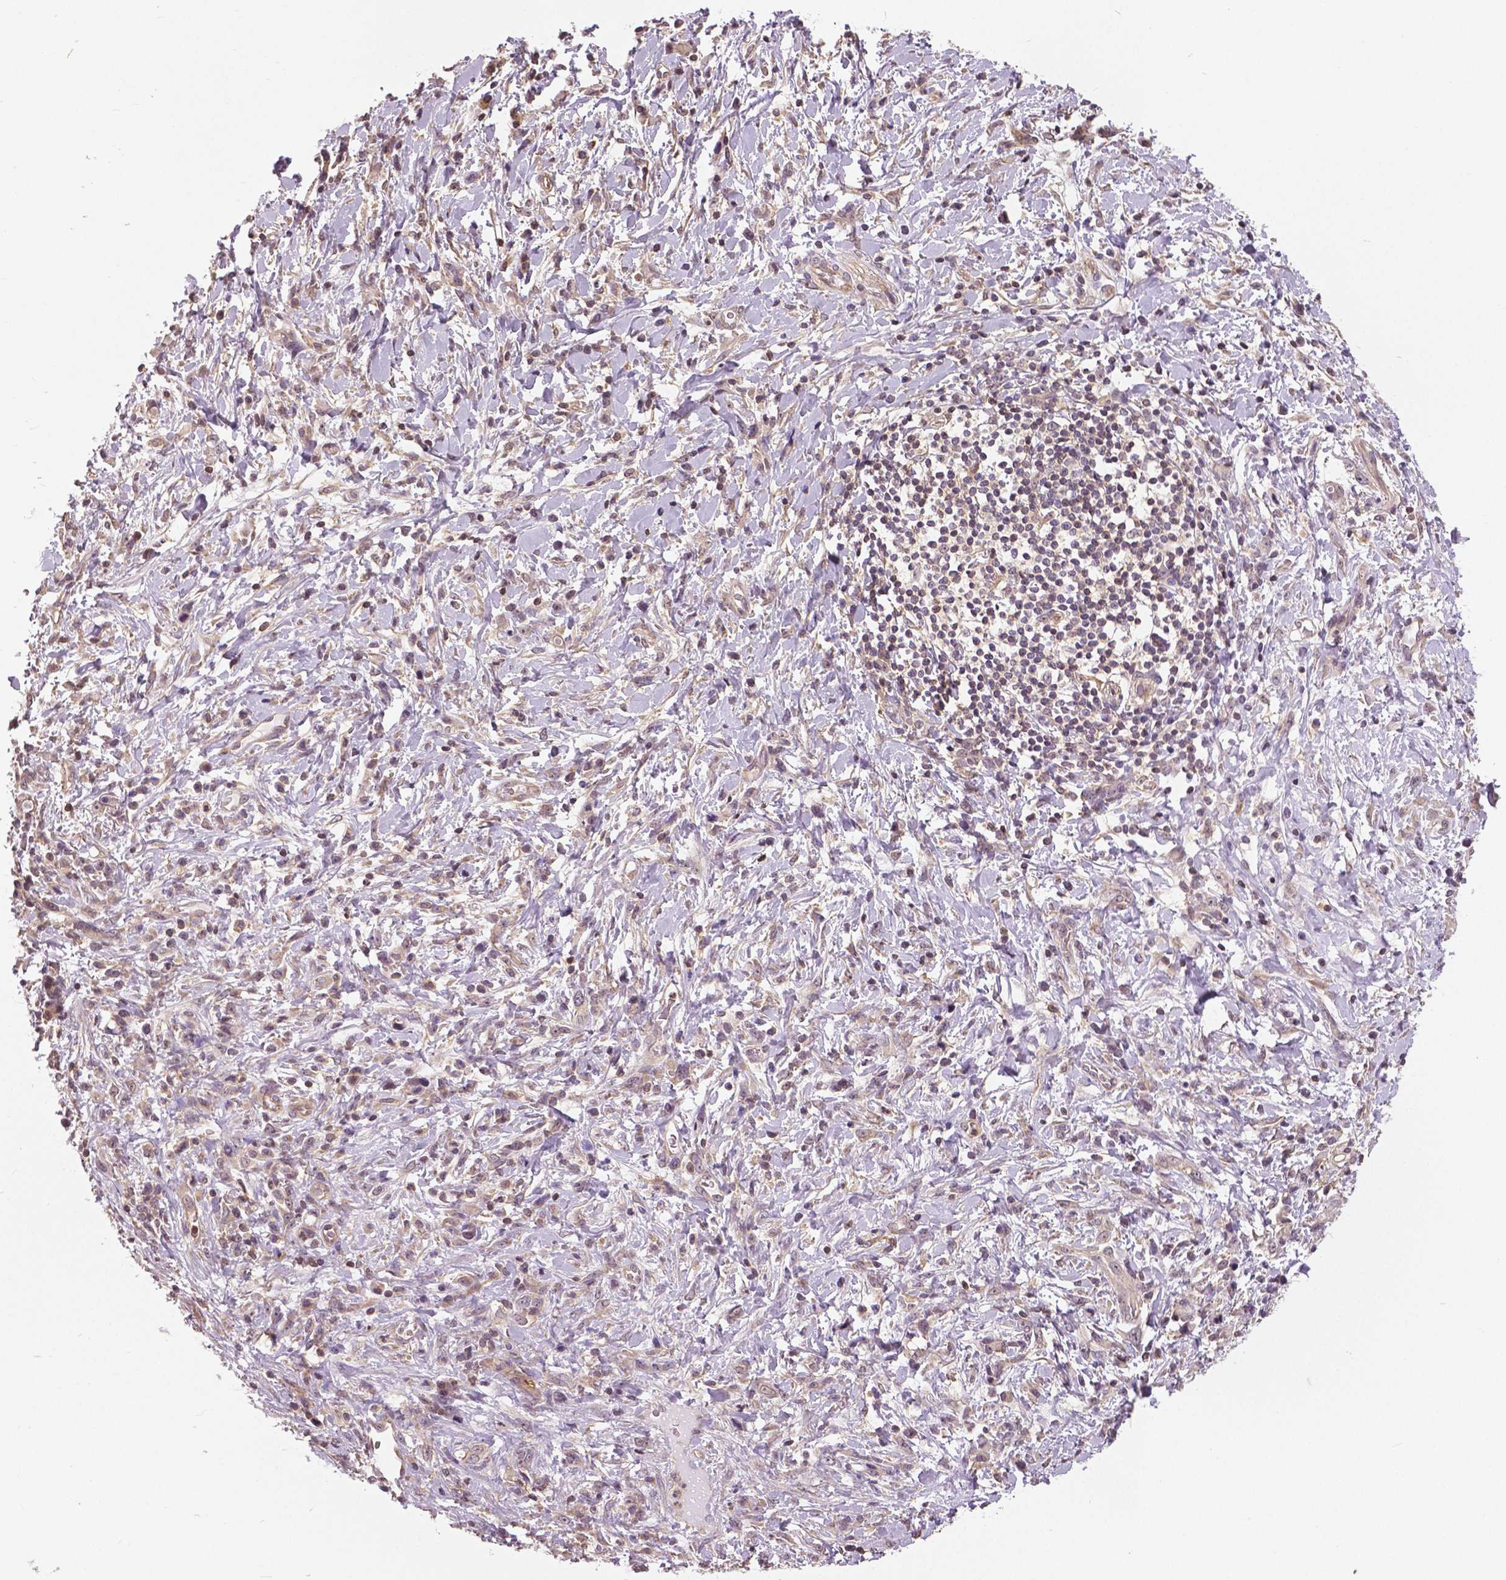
{"staining": {"intensity": "negative", "quantity": "none", "location": "none"}, "tissue": "stomach cancer", "cell_type": "Tumor cells", "image_type": "cancer", "snomed": [{"axis": "morphology", "description": "Adenocarcinoma, NOS"}, {"axis": "topography", "description": "Stomach"}], "caption": "IHC micrograph of stomach cancer stained for a protein (brown), which displays no staining in tumor cells.", "gene": "ANXA13", "patient": {"sex": "female", "age": 84}}